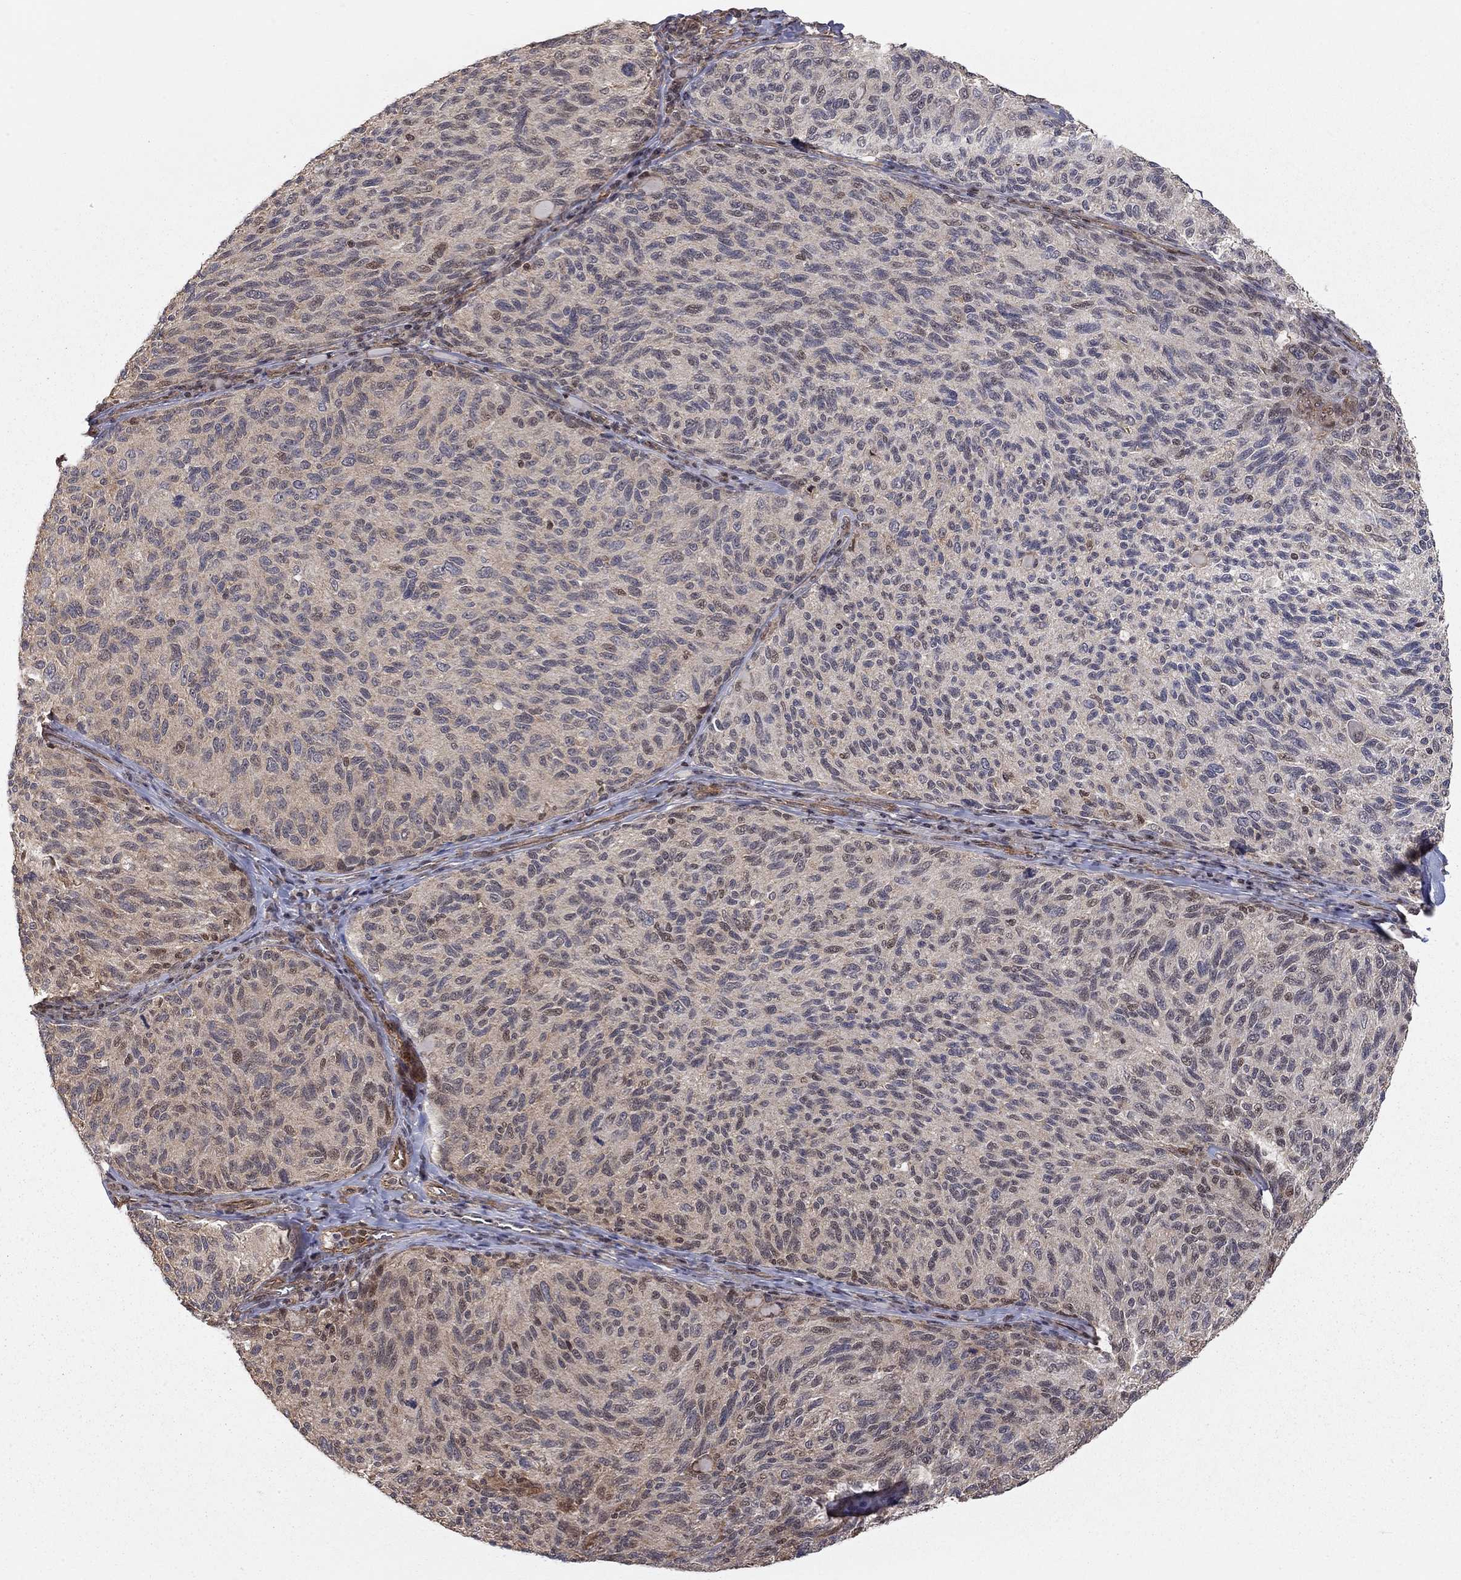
{"staining": {"intensity": "negative", "quantity": "none", "location": "none"}, "tissue": "melanoma", "cell_type": "Tumor cells", "image_type": "cancer", "snomed": [{"axis": "morphology", "description": "Malignant melanoma, NOS"}, {"axis": "topography", "description": "Skin"}], "caption": "Tumor cells show no significant expression in malignant melanoma.", "gene": "TDP1", "patient": {"sex": "female", "age": 73}}